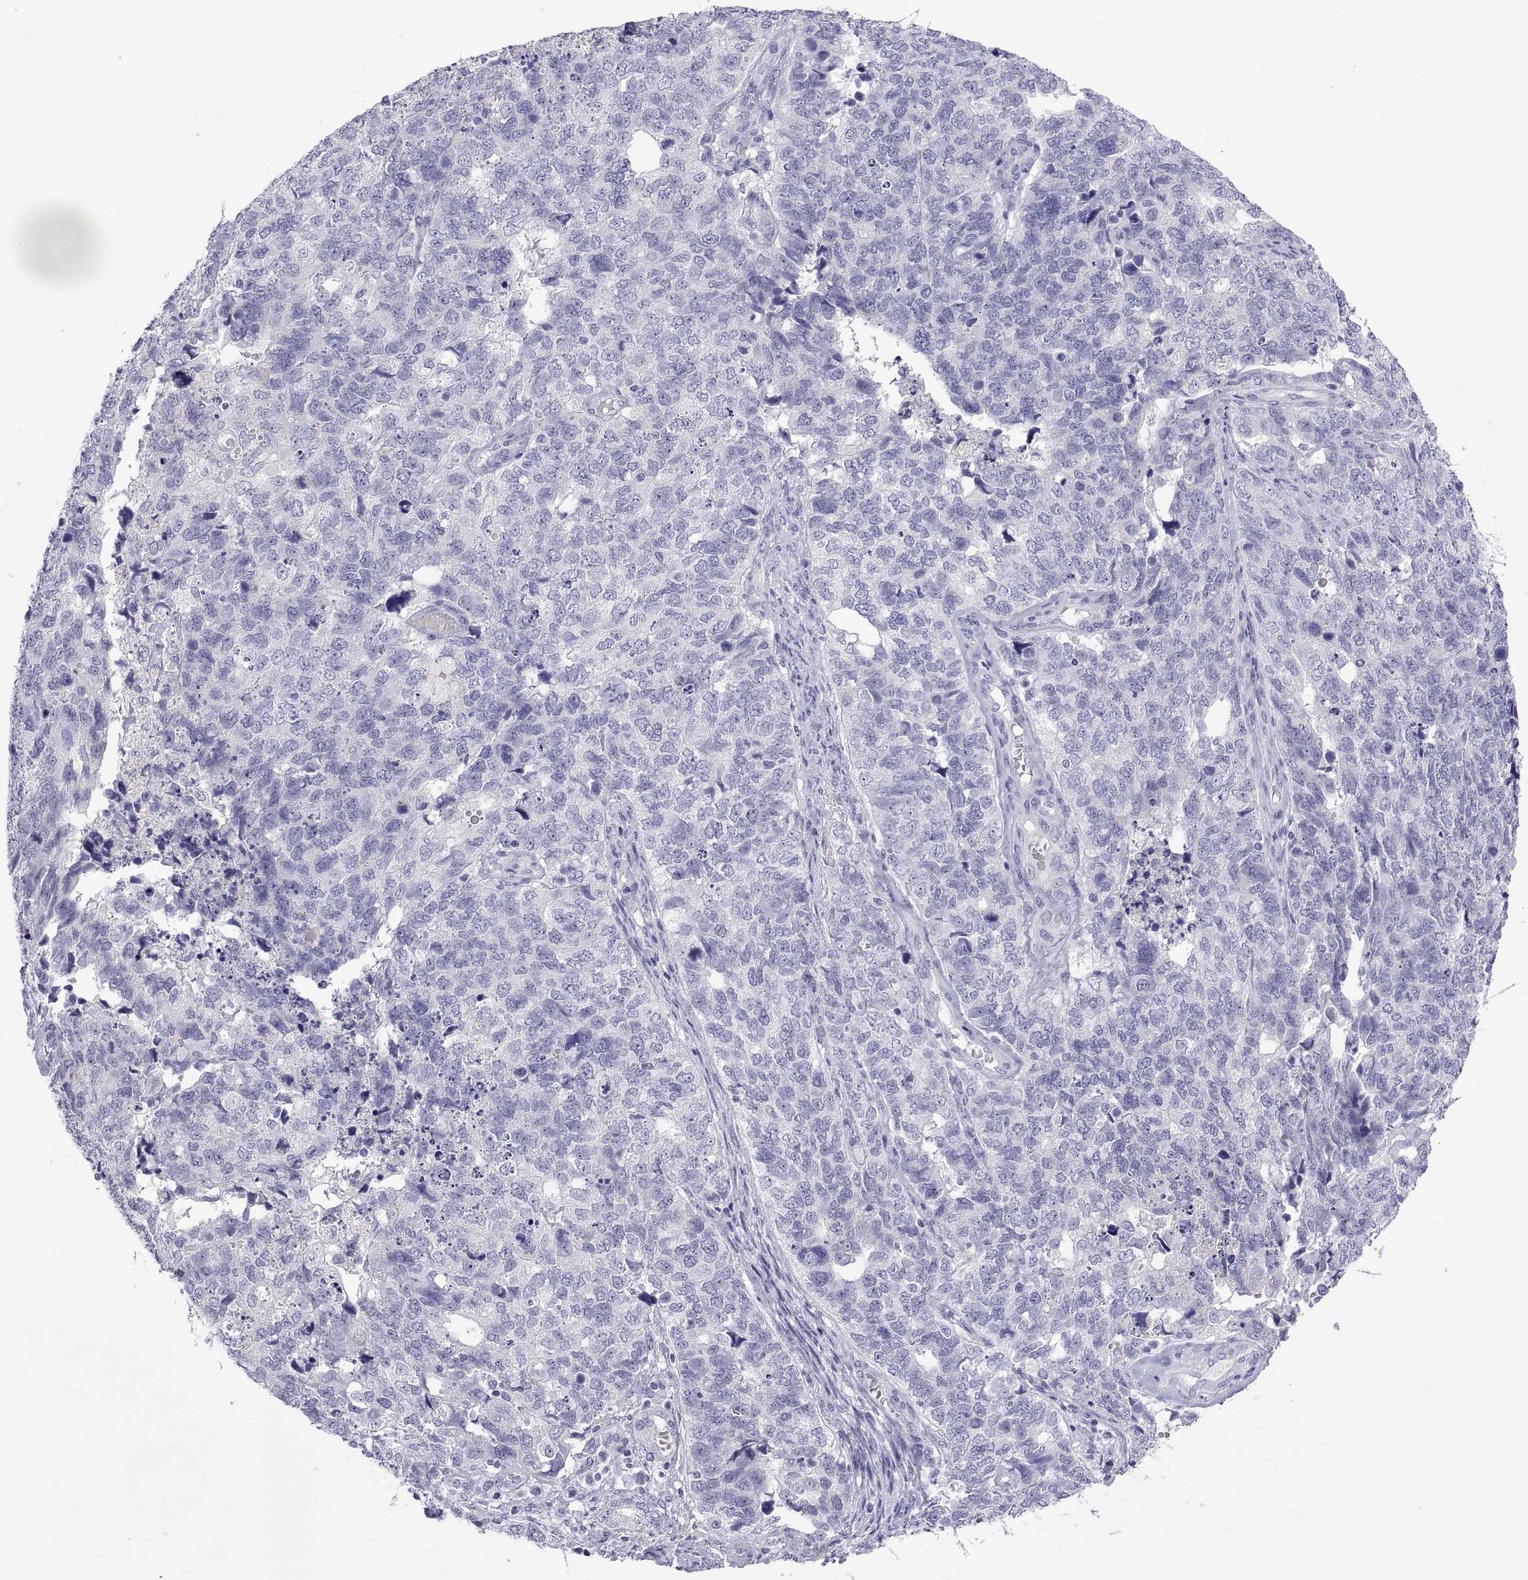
{"staining": {"intensity": "negative", "quantity": "none", "location": "none"}, "tissue": "cervical cancer", "cell_type": "Tumor cells", "image_type": "cancer", "snomed": [{"axis": "morphology", "description": "Squamous cell carcinoma, NOS"}, {"axis": "topography", "description": "Cervix"}], "caption": "Tumor cells are negative for brown protein staining in cervical cancer.", "gene": "VSX2", "patient": {"sex": "female", "age": 63}}